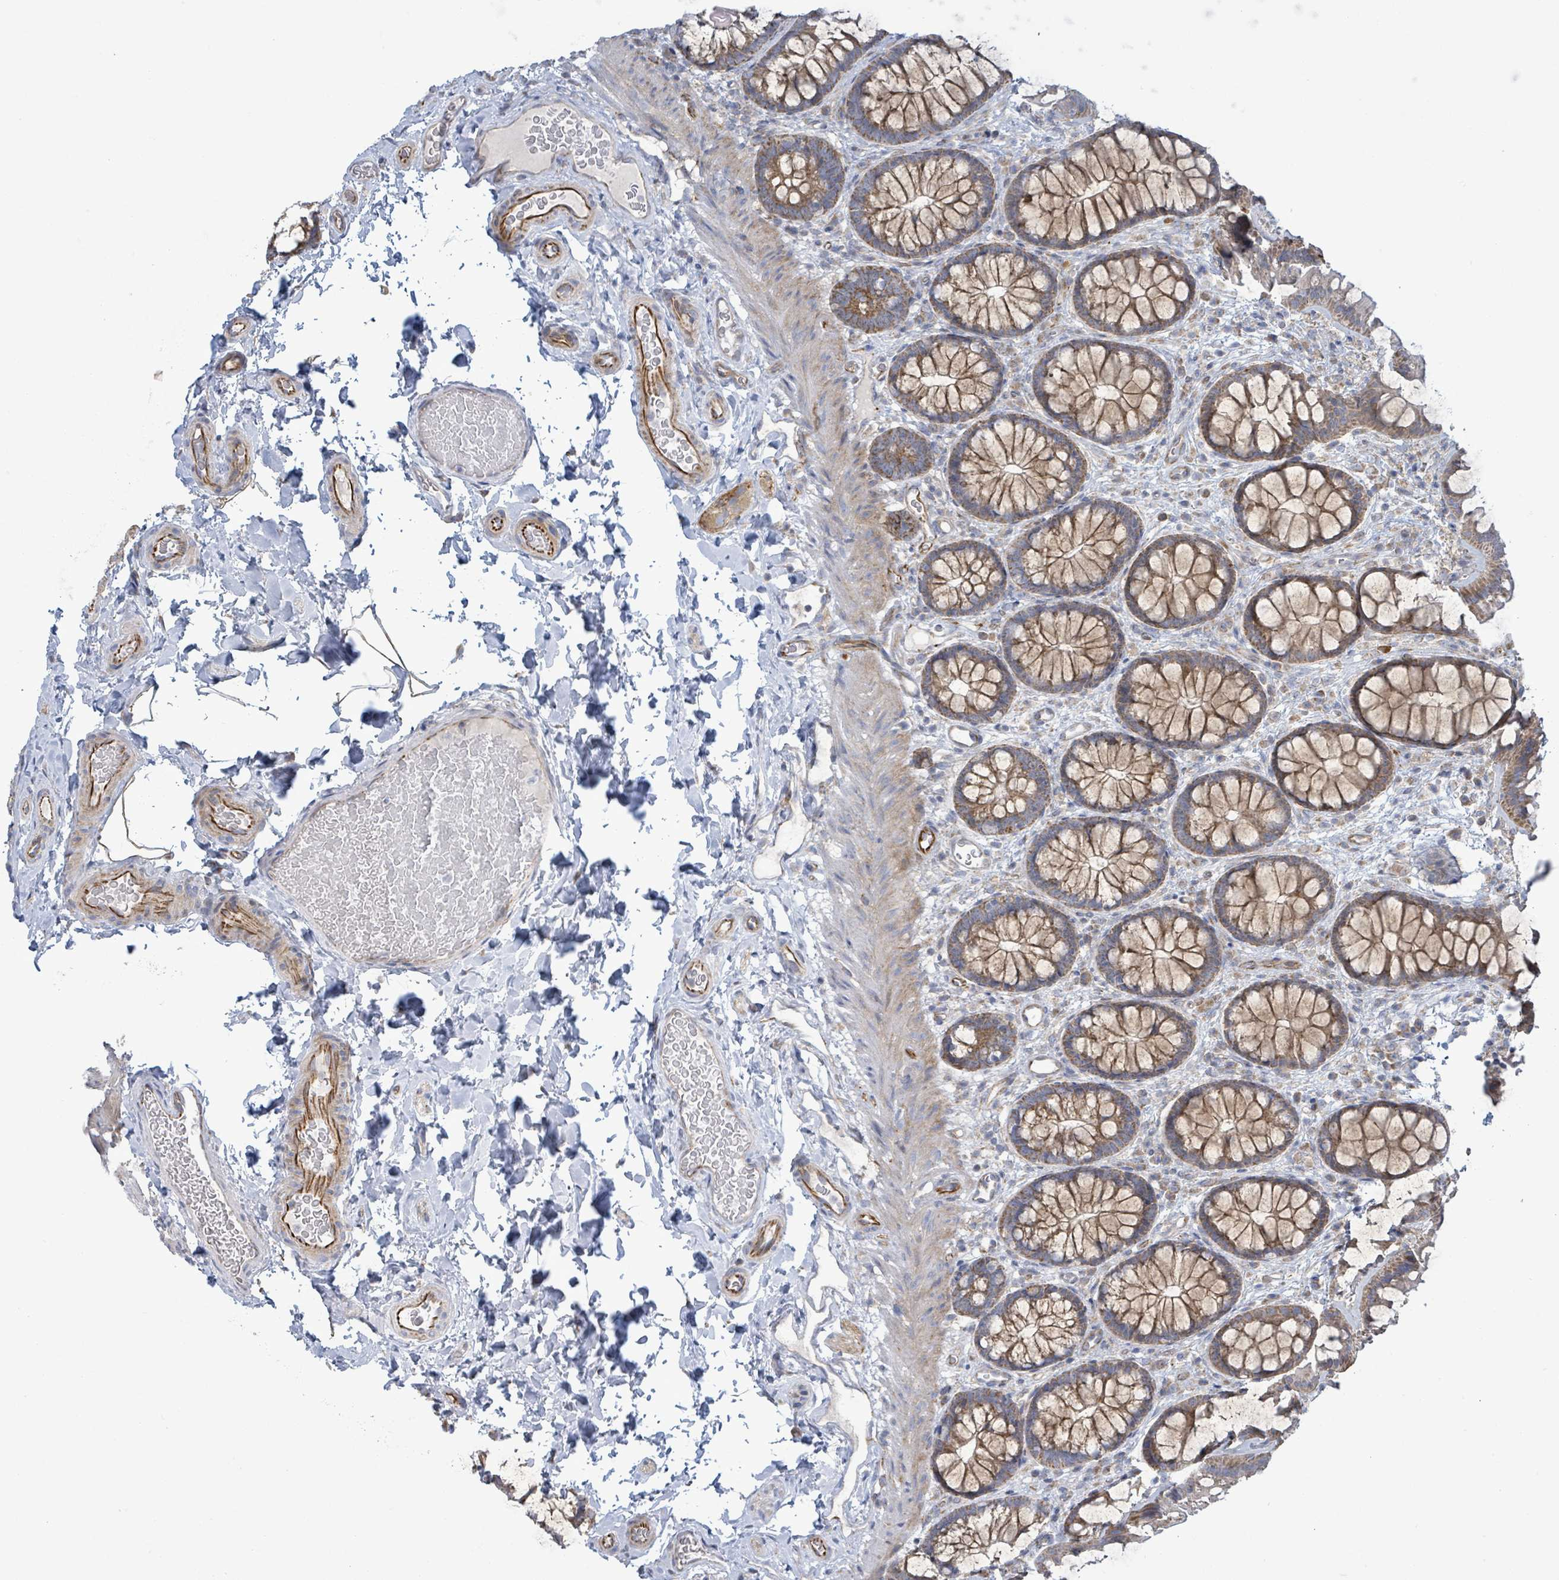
{"staining": {"intensity": "negative", "quantity": "none", "location": "none"}, "tissue": "colon", "cell_type": "Endothelial cells", "image_type": "normal", "snomed": [{"axis": "morphology", "description": "Normal tissue, NOS"}, {"axis": "topography", "description": "Colon"}], "caption": "This is an immunohistochemistry (IHC) micrograph of unremarkable colon. There is no staining in endothelial cells.", "gene": "ALG12", "patient": {"sex": "male", "age": 46}}